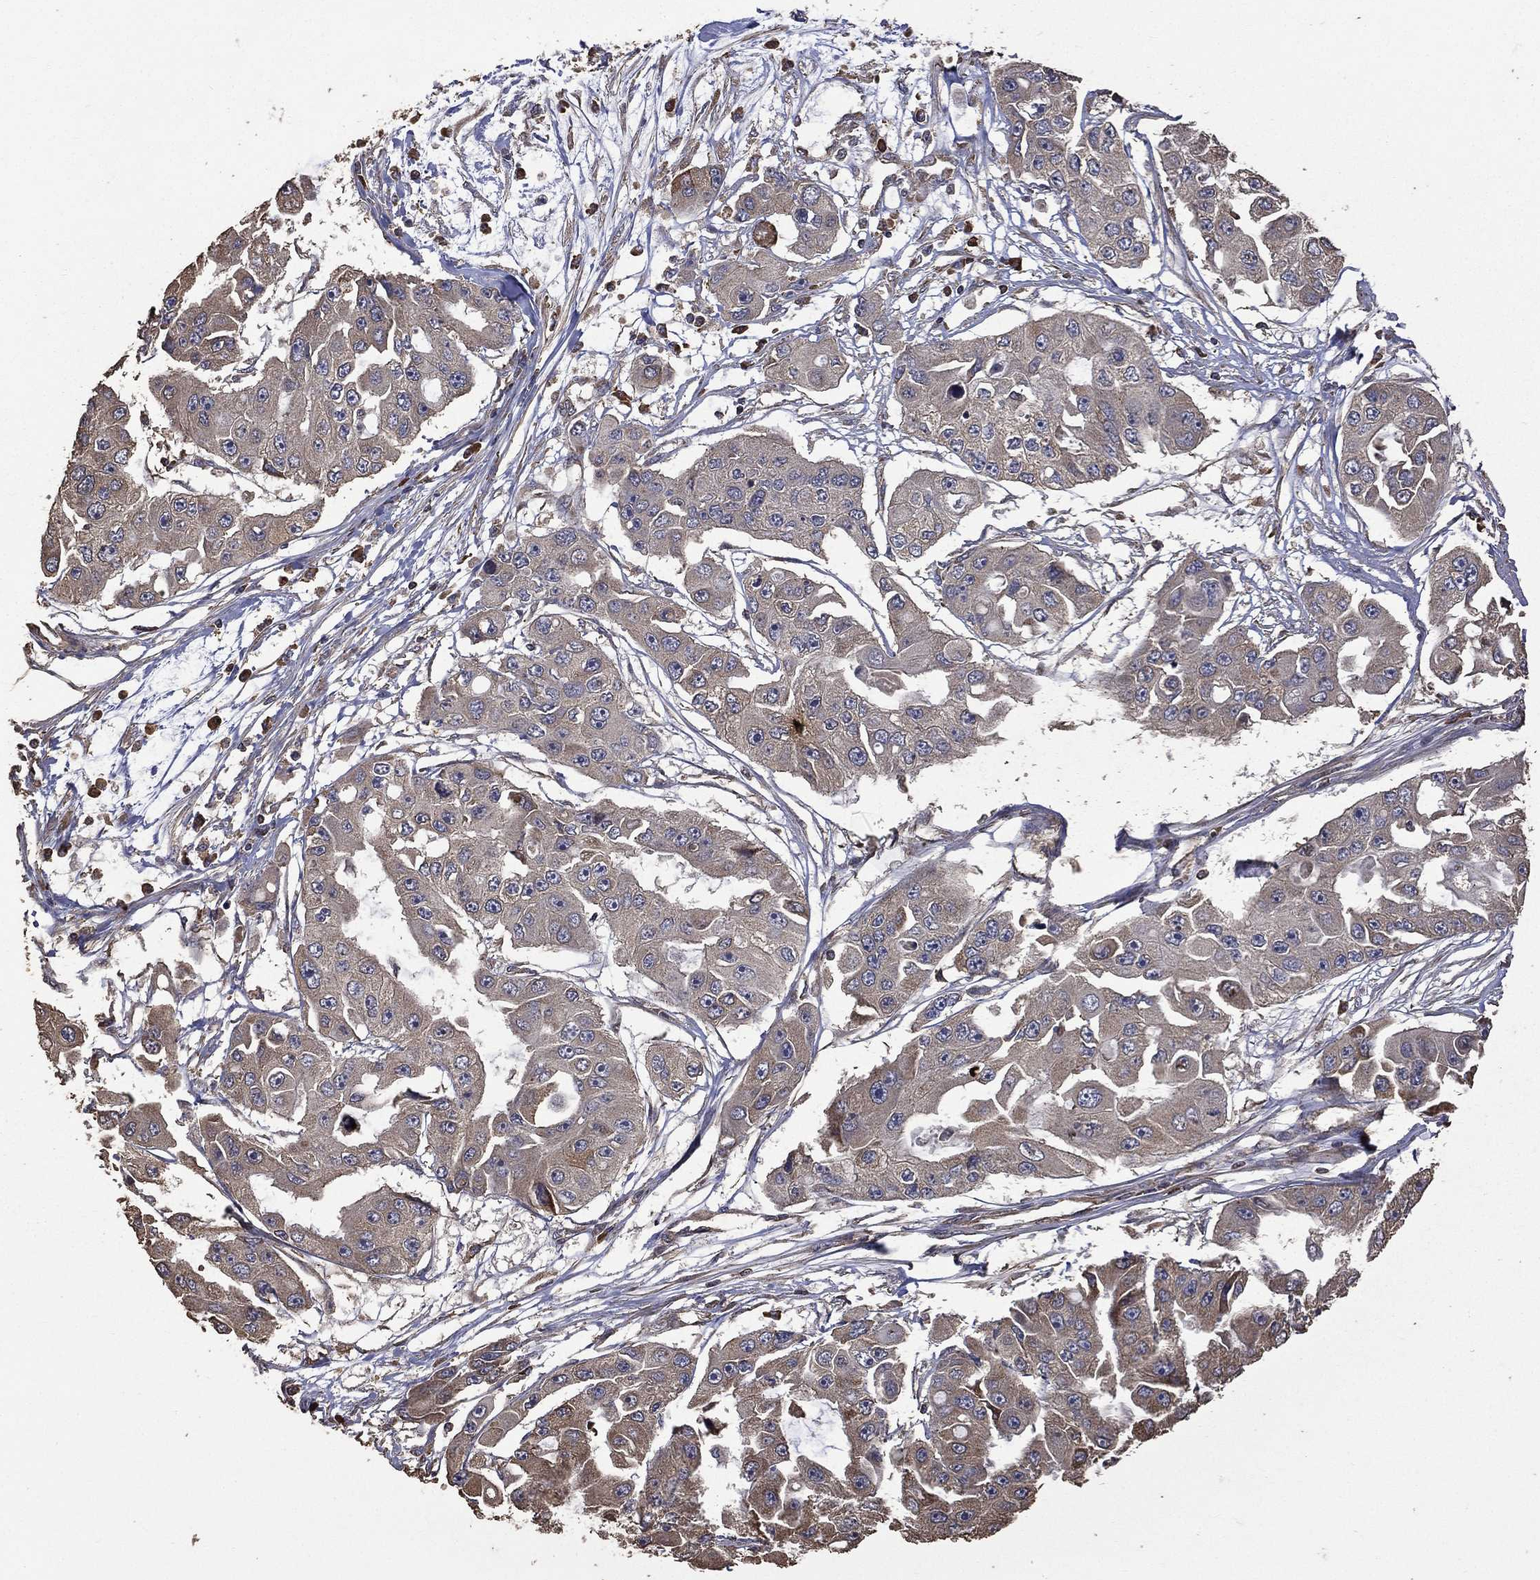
{"staining": {"intensity": "moderate", "quantity": "<25%", "location": "cytoplasmic/membranous"}, "tissue": "ovarian cancer", "cell_type": "Tumor cells", "image_type": "cancer", "snomed": [{"axis": "morphology", "description": "Cystadenocarcinoma, serous, NOS"}, {"axis": "topography", "description": "Ovary"}], "caption": "Immunohistochemistry (IHC) (DAB) staining of human ovarian cancer displays moderate cytoplasmic/membranous protein positivity in about <25% of tumor cells. (brown staining indicates protein expression, while blue staining denotes nuclei).", "gene": "METTL27", "patient": {"sex": "female", "age": 56}}